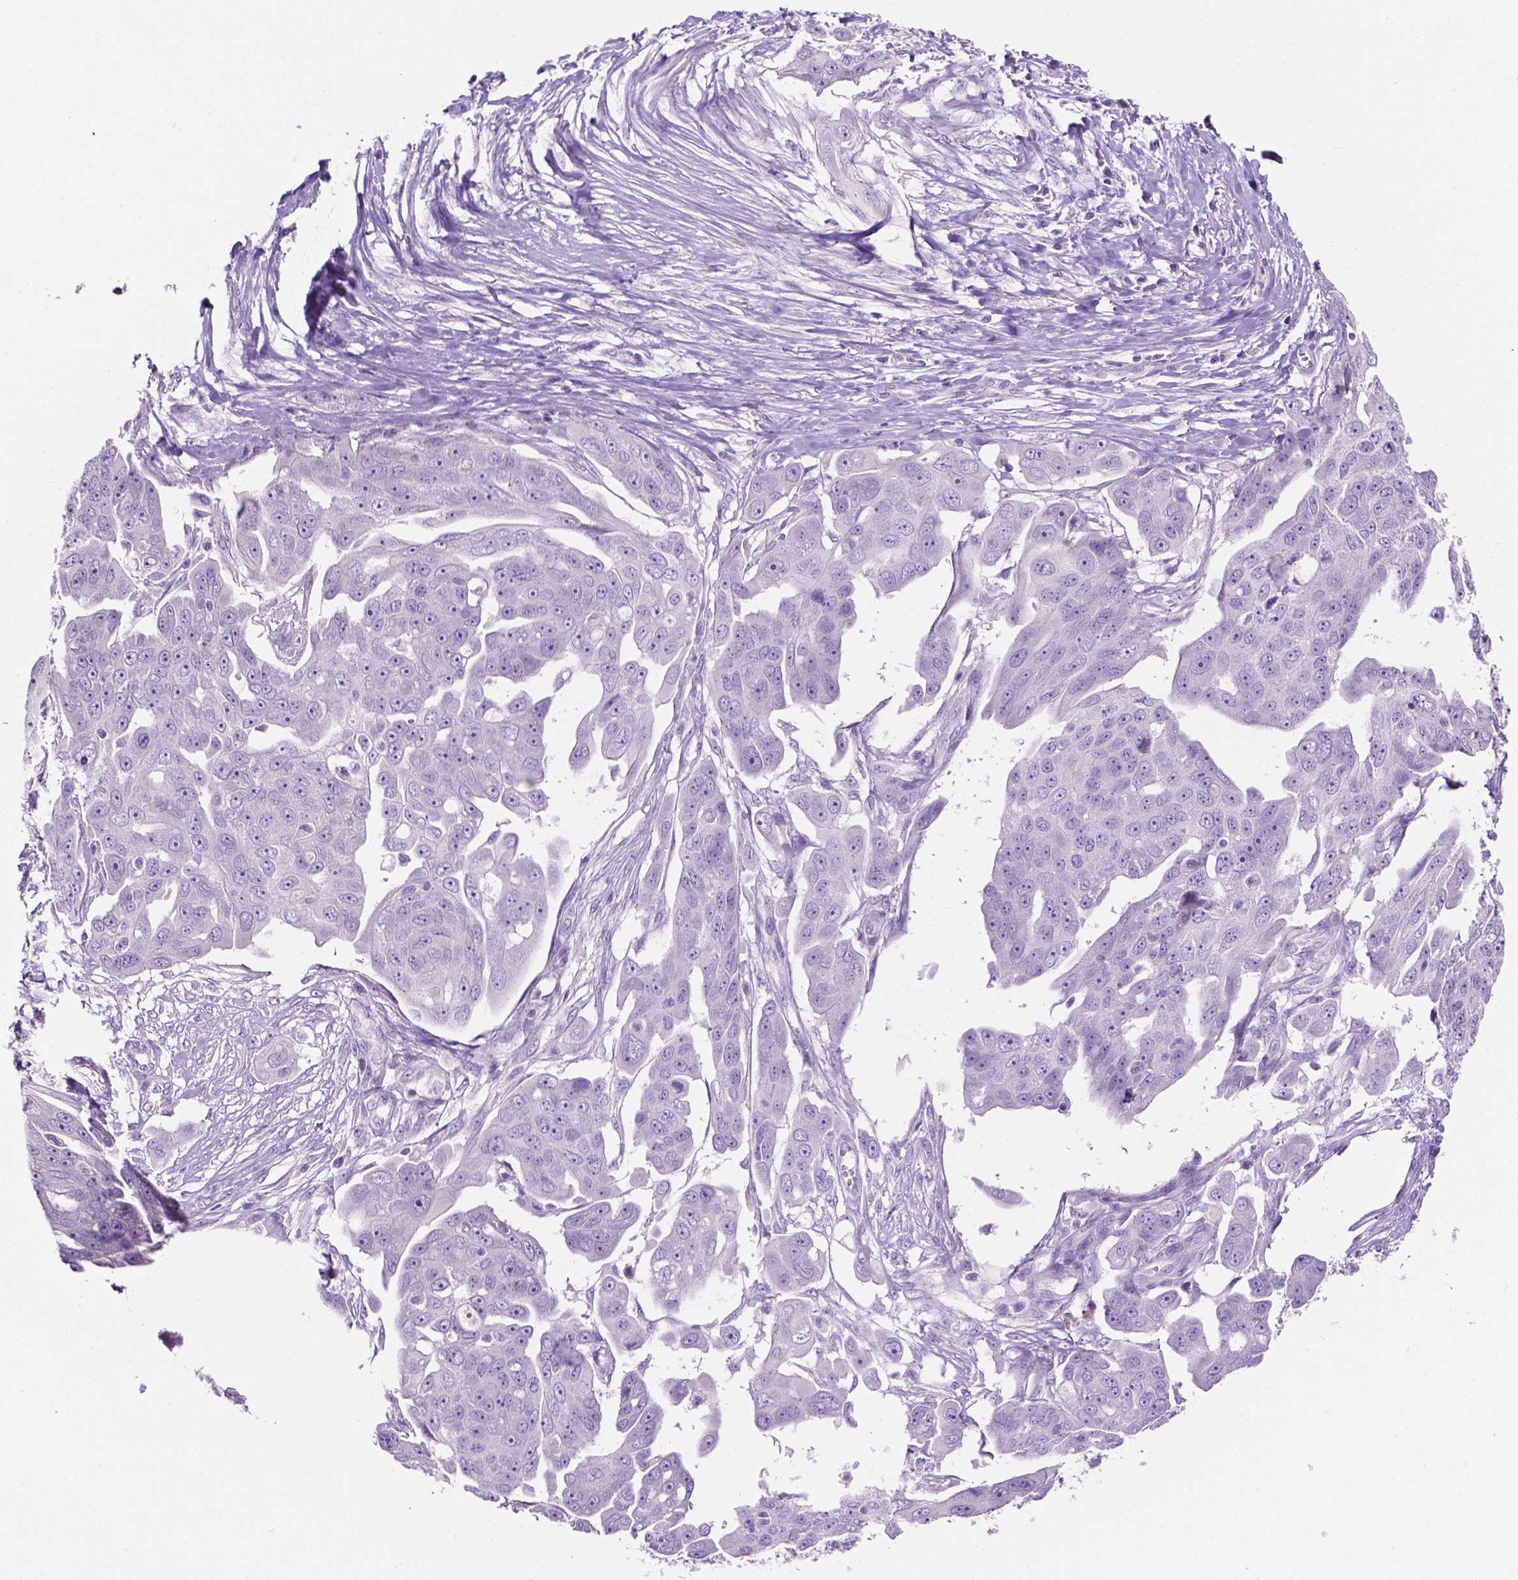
{"staining": {"intensity": "negative", "quantity": "none", "location": "none"}, "tissue": "ovarian cancer", "cell_type": "Tumor cells", "image_type": "cancer", "snomed": [{"axis": "morphology", "description": "Carcinoma, endometroid"}, {"axis": "topography", "description": "Ovary"}], "caption": "A high-resolution photomicrograph shows immunohistochemistry staining of endometroid carcinoma (ovarian), which demonstrates no significant positivity in tumor cells.", "gene": "CLDN17", "patient": {"sex": "female", "age": 70}}